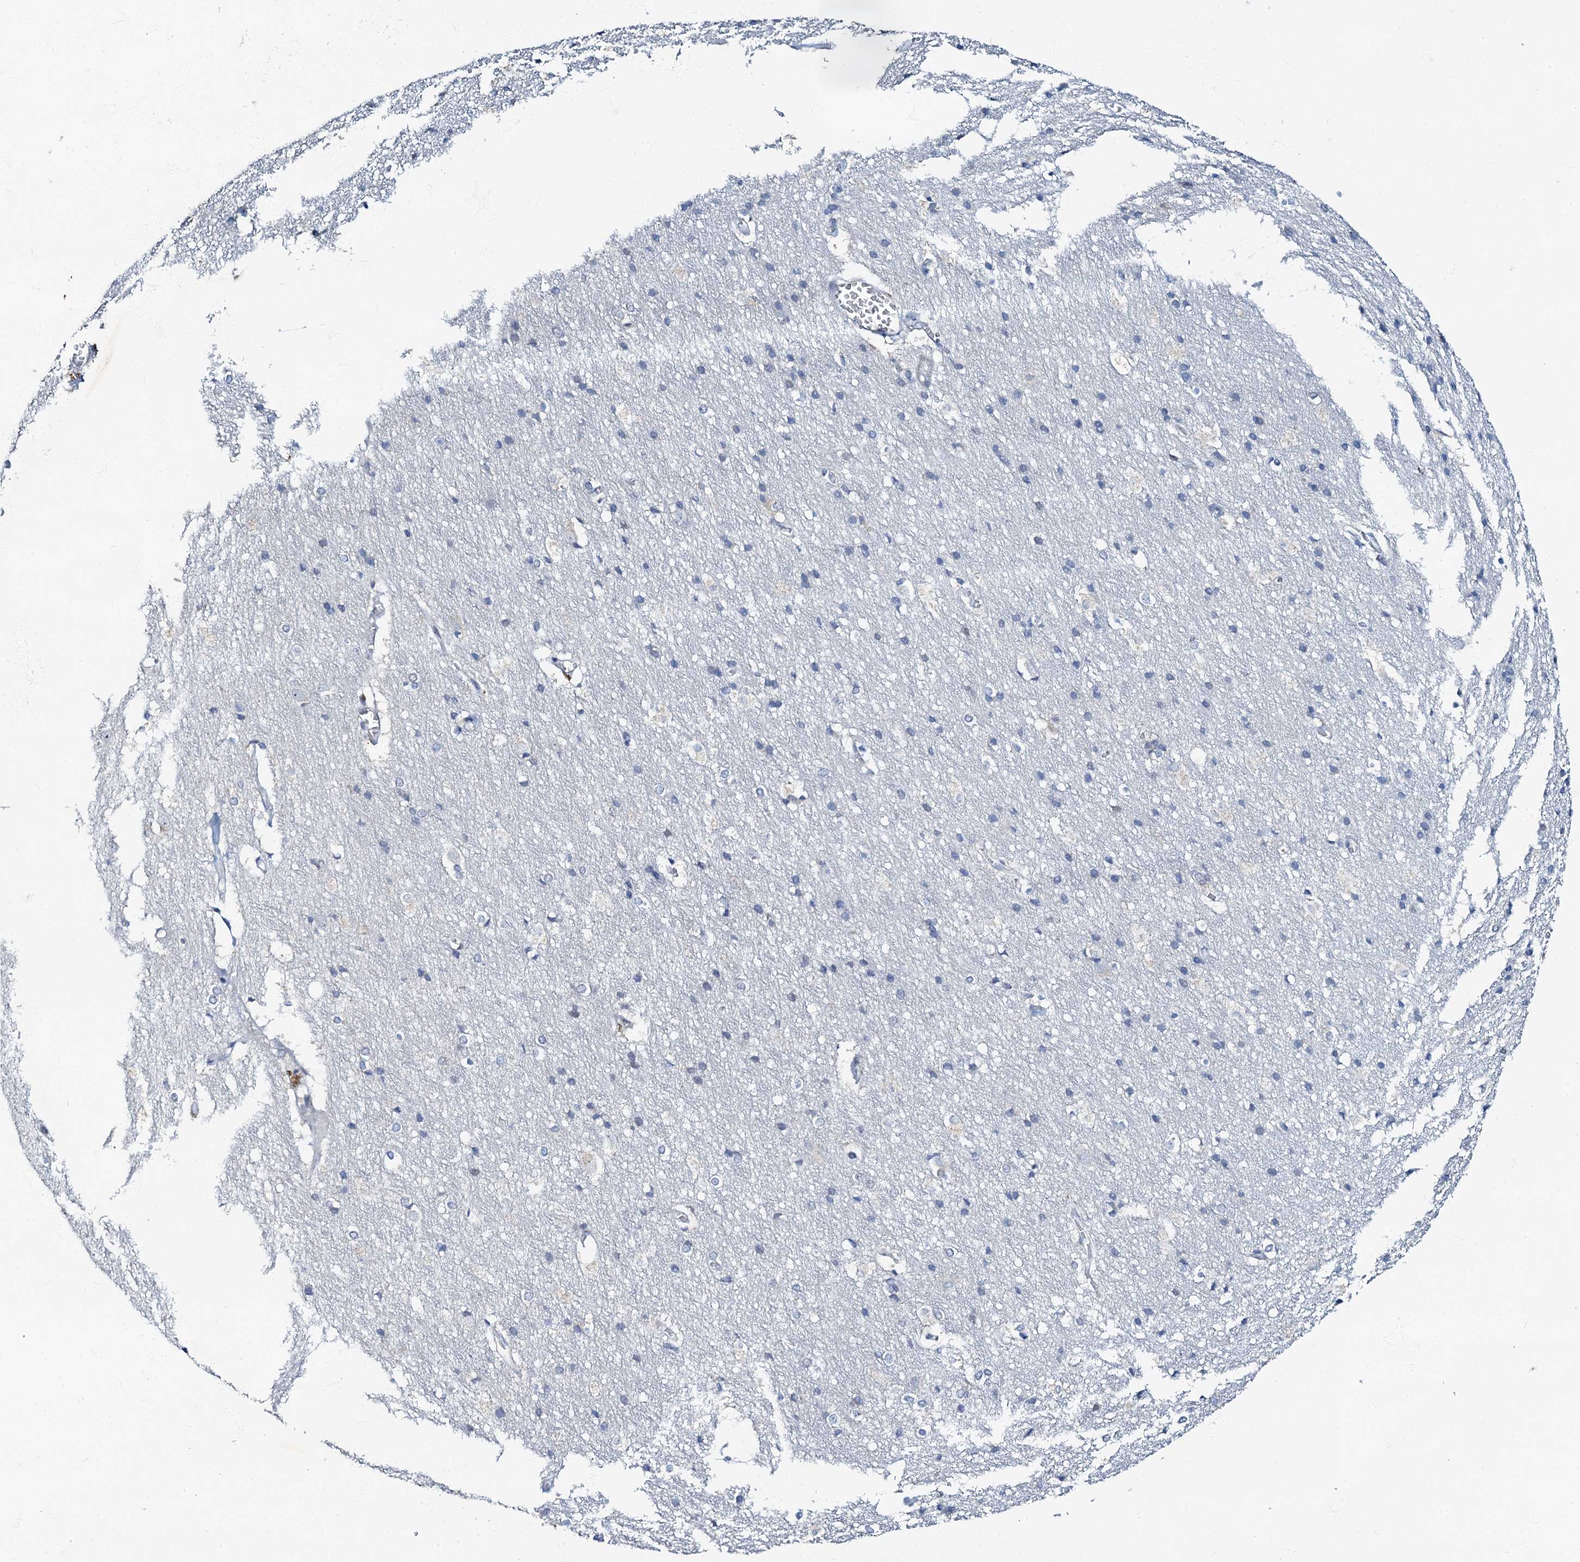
{"staining": {"intensity": "negative", "quantity": "none", "location": "none"}, "tissue": "cerebral cortex", "cell_type": "Endothelial cells", "image_type": "normal", "snomed": [{"axis": "morphology", "description": "Normal tissue, NOS"}, {"axis": "topography", "description": "Cerebral cortex"}], "caption": "IHC of unremarkable cerebral cortex exhibits no staining in endothelial cells. (DAB (3,3'-diaminobenzidine) immunohistochemistry with hematoxylin counter stain).", "gene": "MRPL51", "patient": {"sex": "male", "age": 54}}